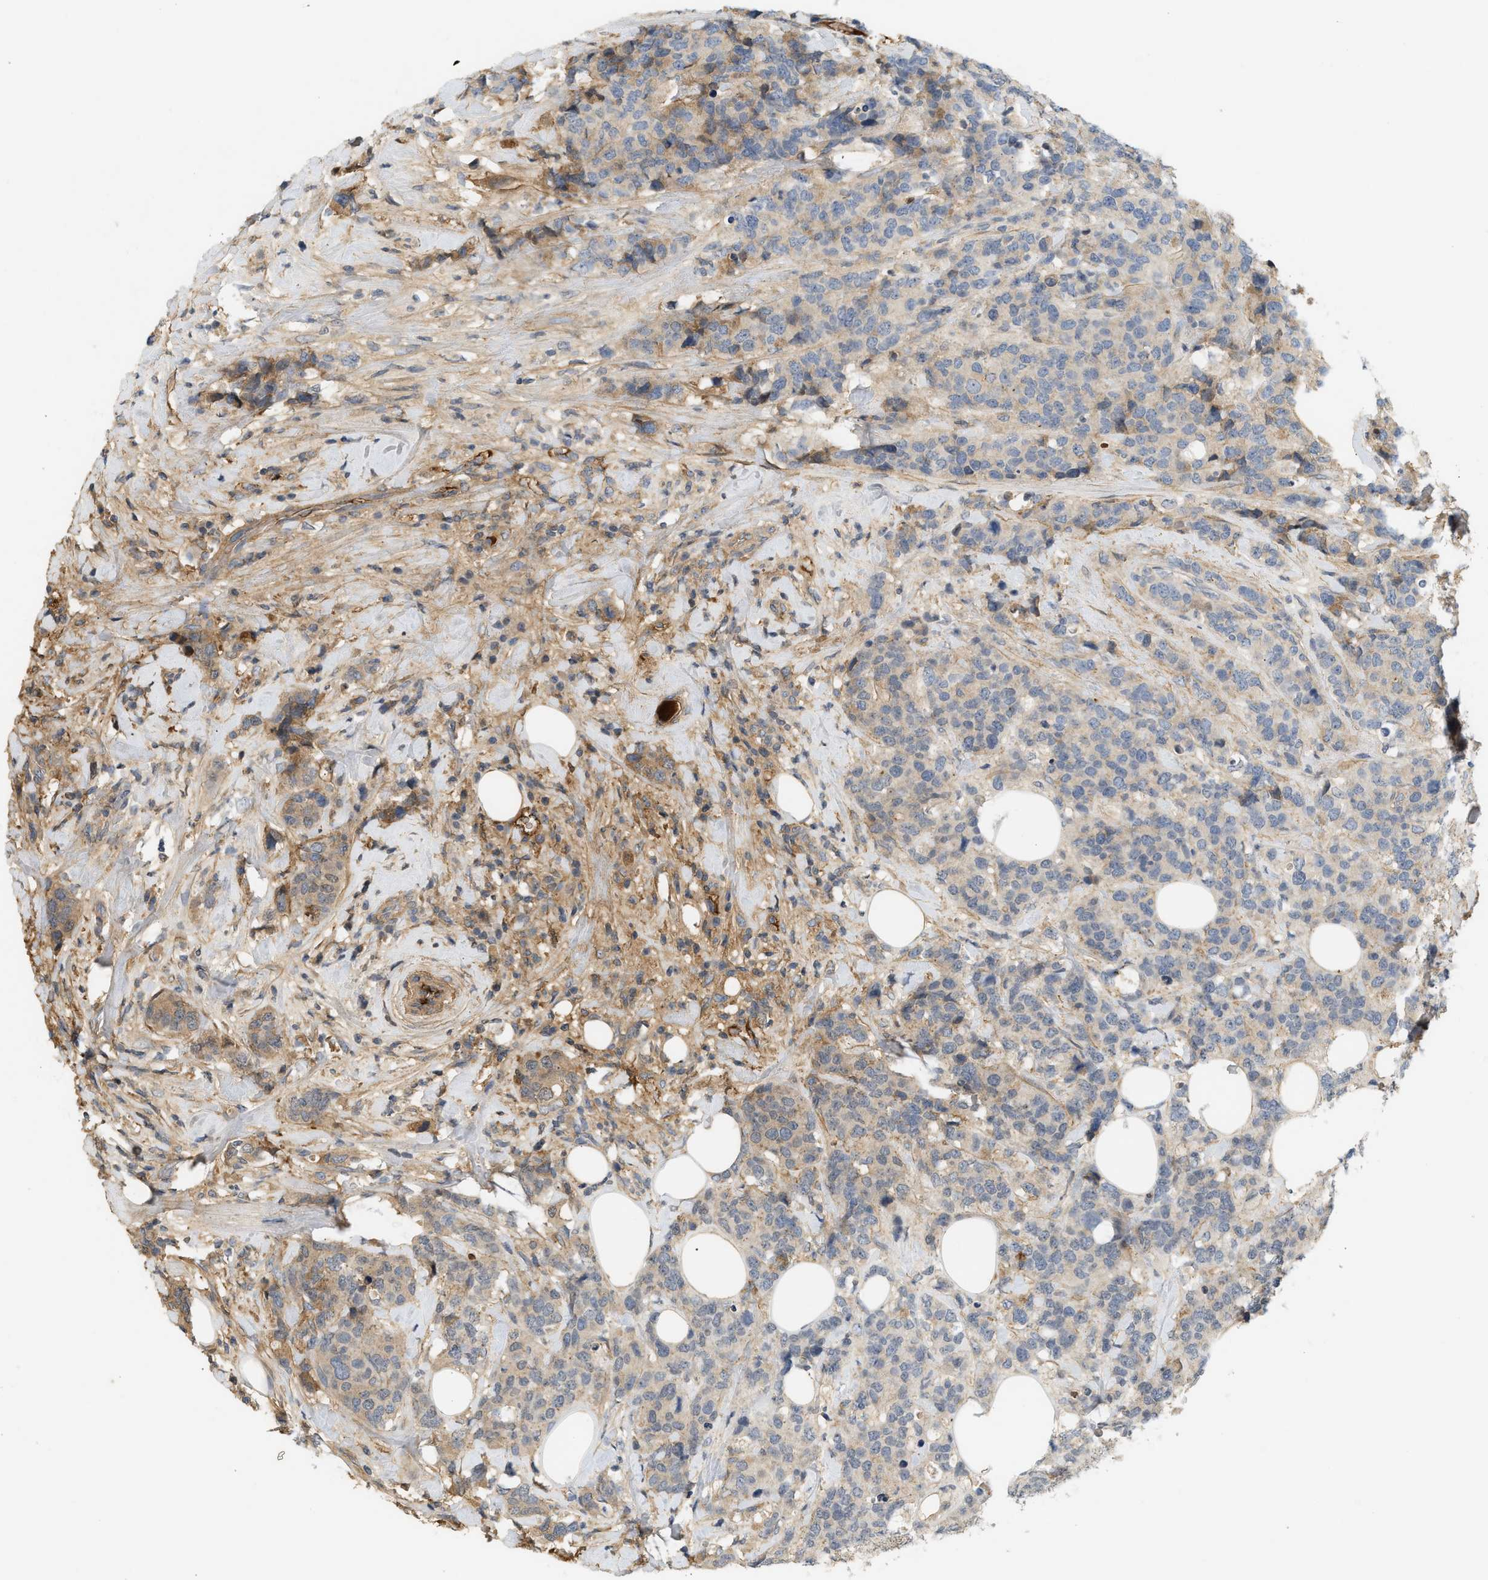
{"staining": {"intensity": "moderate", "quantity": ">75%", "location": "cytoplasmic/membranous"}, "tissue": "breast cancer", "cell_type": "Tumor cells", "image_type": "cancer", "snomed": [{"axis": "morphology", "description": "Lobular carcinoma"}, {"axis": "topography", "description": "Breast"}], "caption": "Immunohistochemical staining of human breast cancer (lobular carcinoma) displays moderate cytoplasmic/membranous protein positivity in about >75% of tumor cells.", "gene": "F8", "patient": {"sex": "female", "age": 59}}